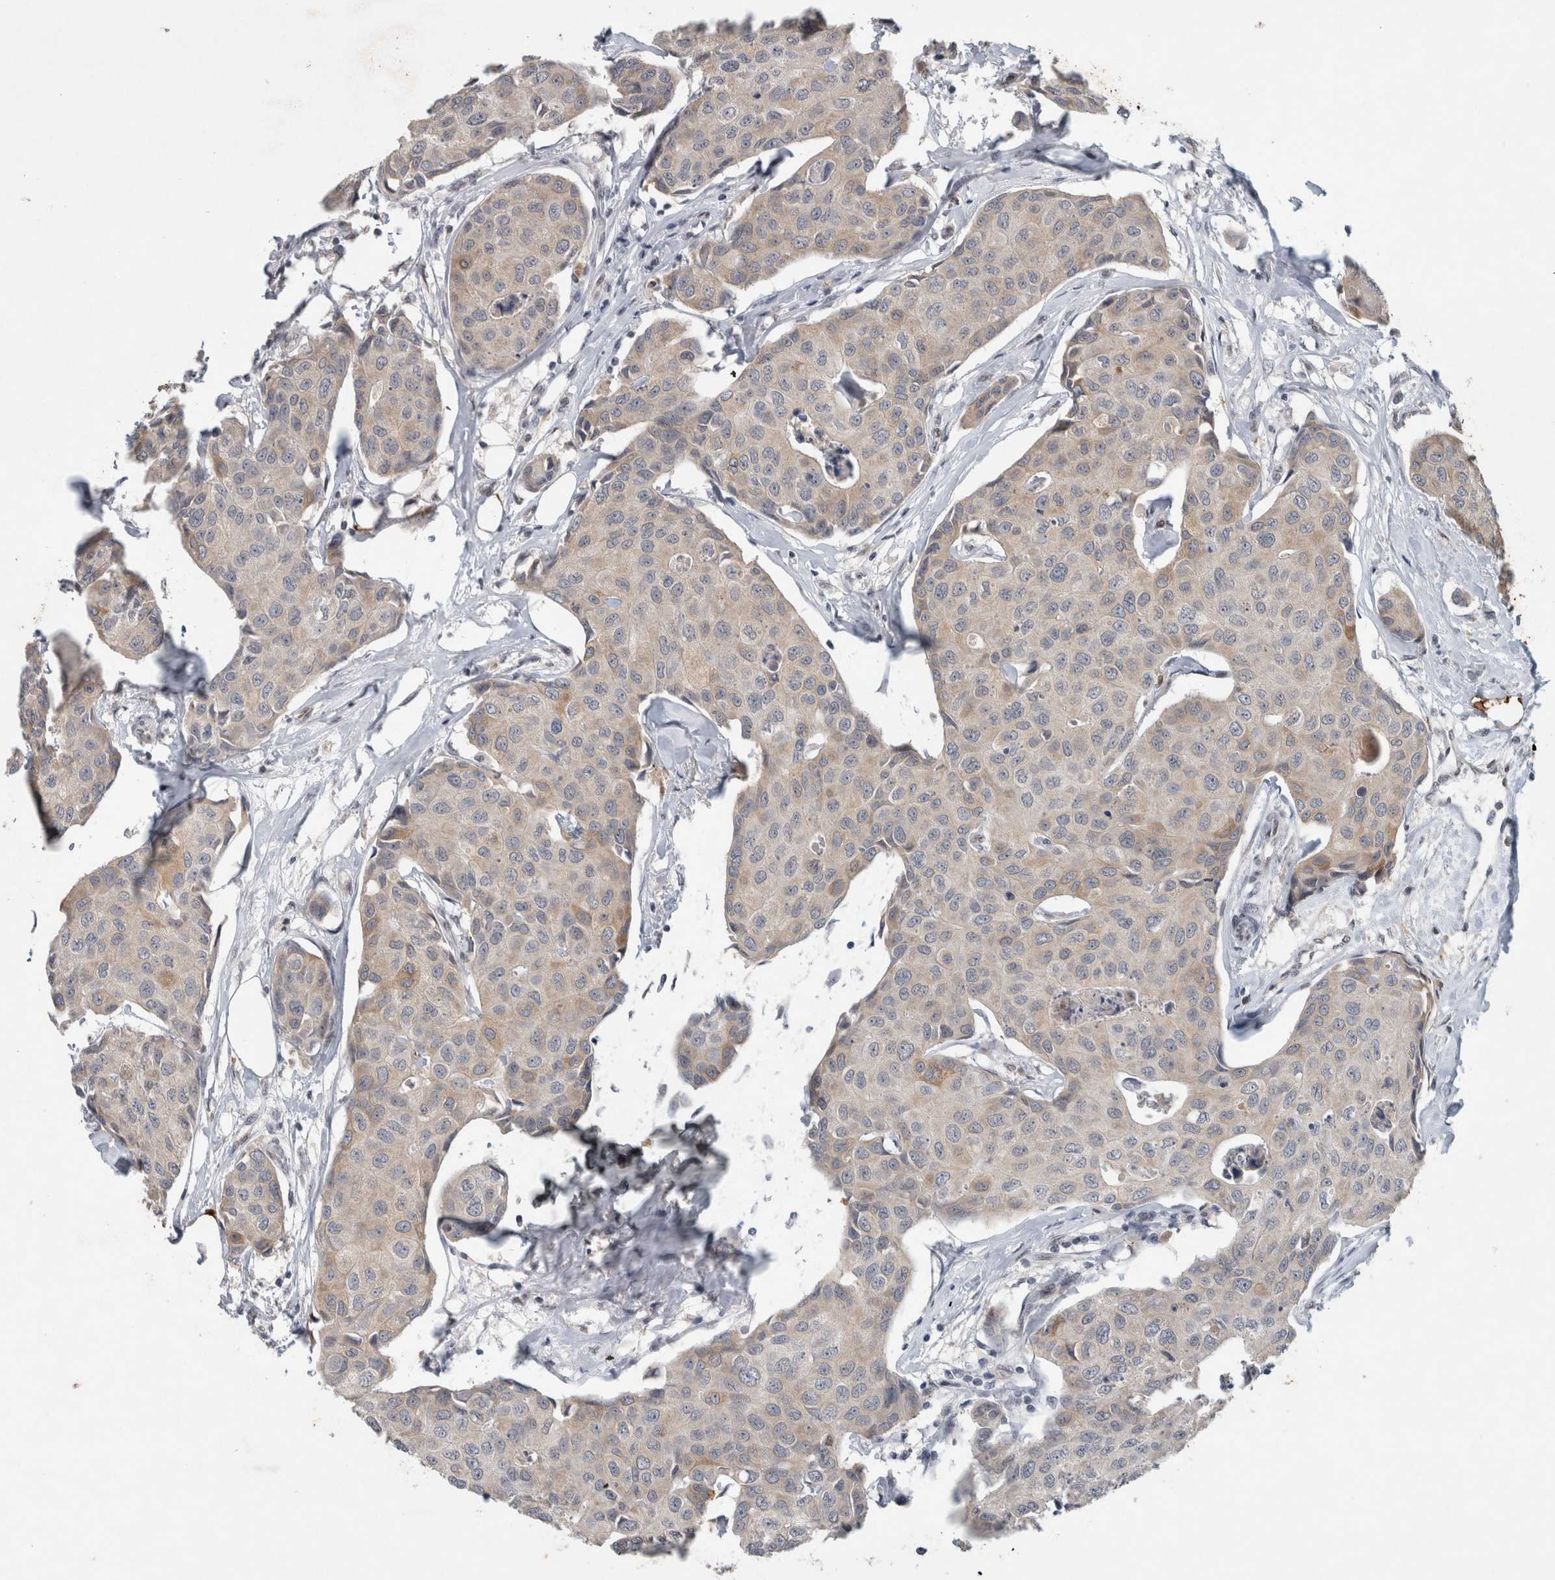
{"staining": {"intensity": "weak", "quantity": "<25%", "location": "cytoplasmic/membranous"}, "tissue": "breast cancer", "cell_type": "Tumor cells", "image_type": "cancer", "snomed": [{"axis": "morphology", "description": "Duct carcinoma"}, {"axis": "topography", "description": "Breast"}], "caption": "A high-resolution micrograph shows IHC staining of infiltrating ductal carcinoma (breast), which displays no significant positivity in tumor cells.", "gene": "PRXL2A", "patient": {"sex": "female", "age": 80}}